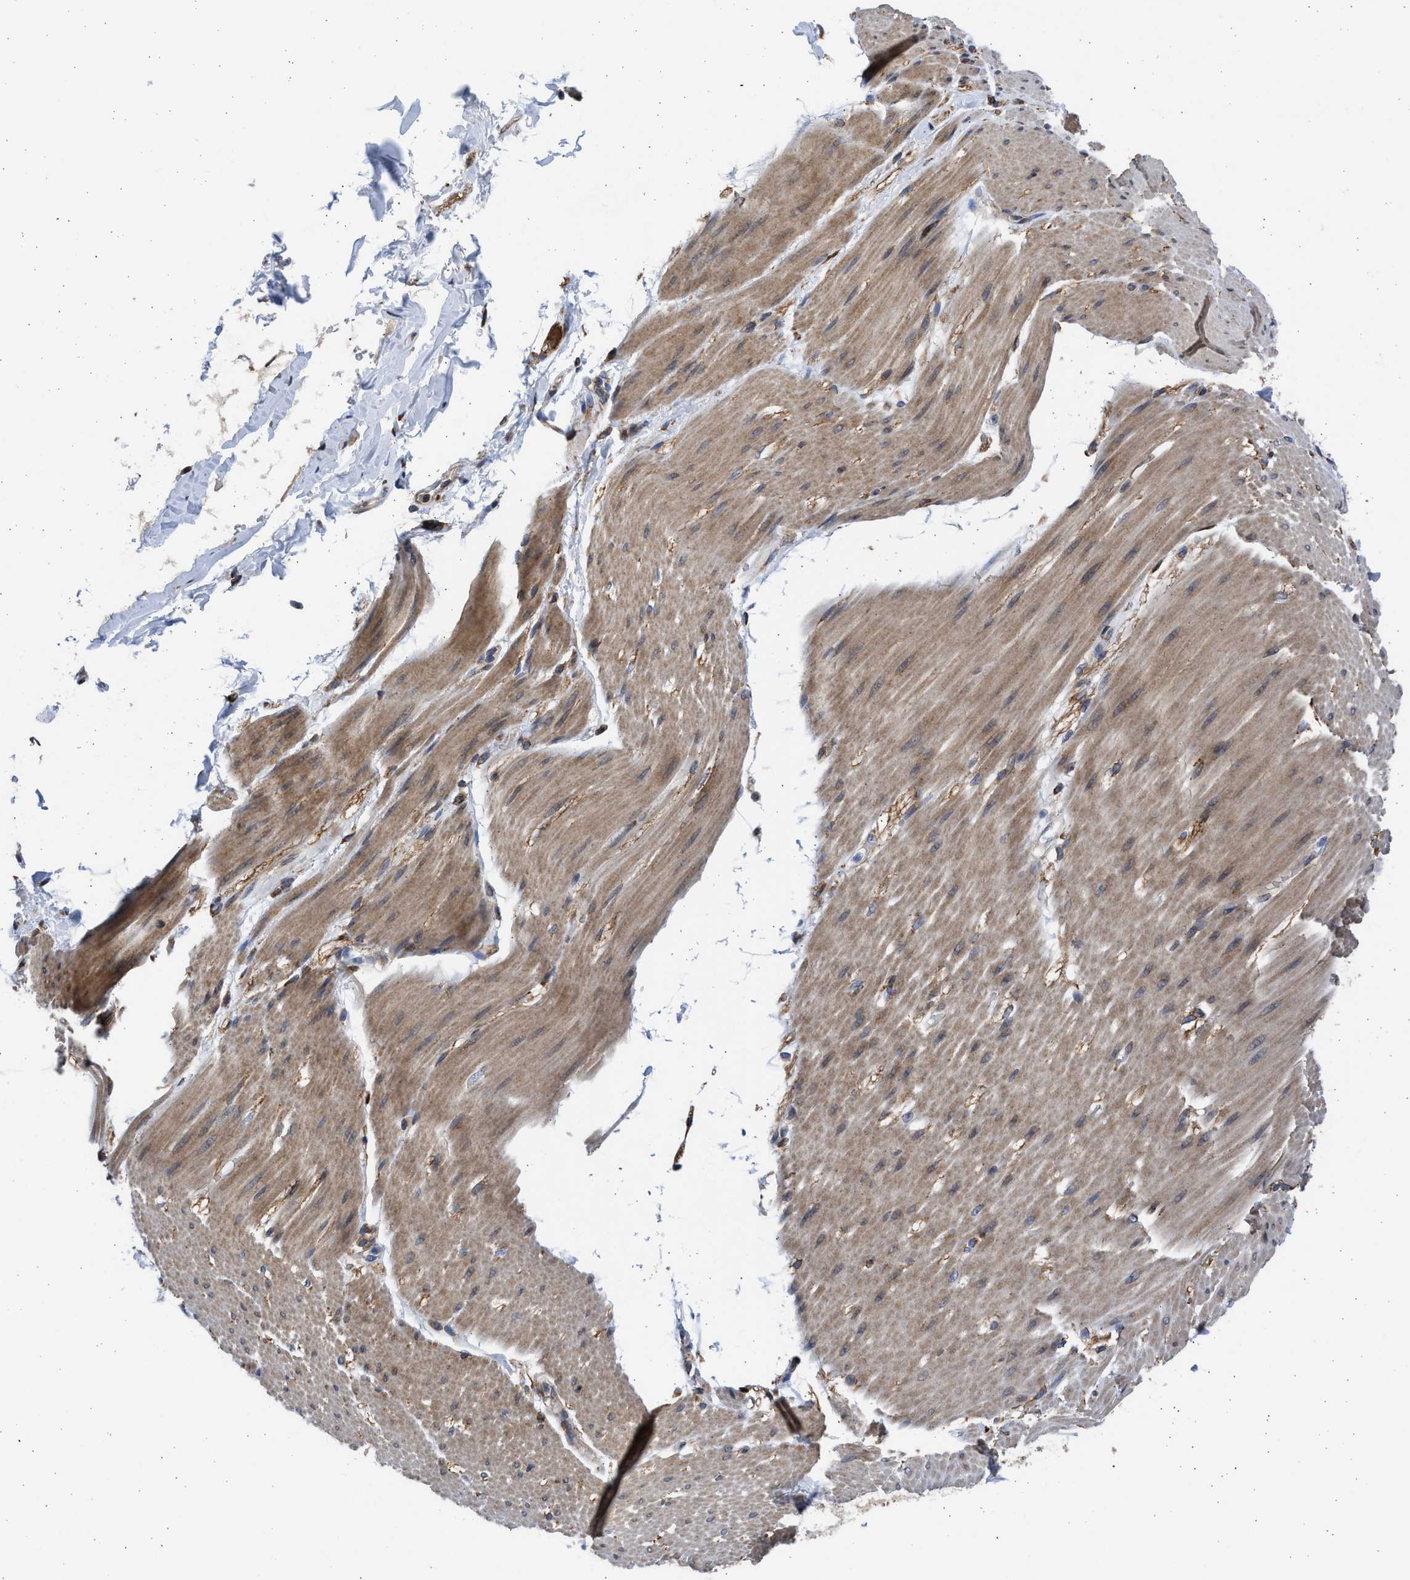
{"staining": {"intensity": "weak", "quantity": "25%-75%", "location": "cytoplasmic/membranous"}, "tissue": "adipose tissue", "cell_type": "Adipocytes", "image_type": "normal", "snomed": [{"axis": "morphology", "description": "Normal tissue, NOS"}, {"axis": "morphology", "description": "Adenocarcinoma, NOS"}, {"axis": "topography", "description": "Duodenum"}, {"axis": "topography", "description": "Peripheral nerve tissue"}], "caption": "The immunohistochemical stain shows weak cytoplasmic/membranous positivity in adipocytes of normal adipose tissue.", "gene": "PLD2", "patient": {"sex": "female", "age": 60}}